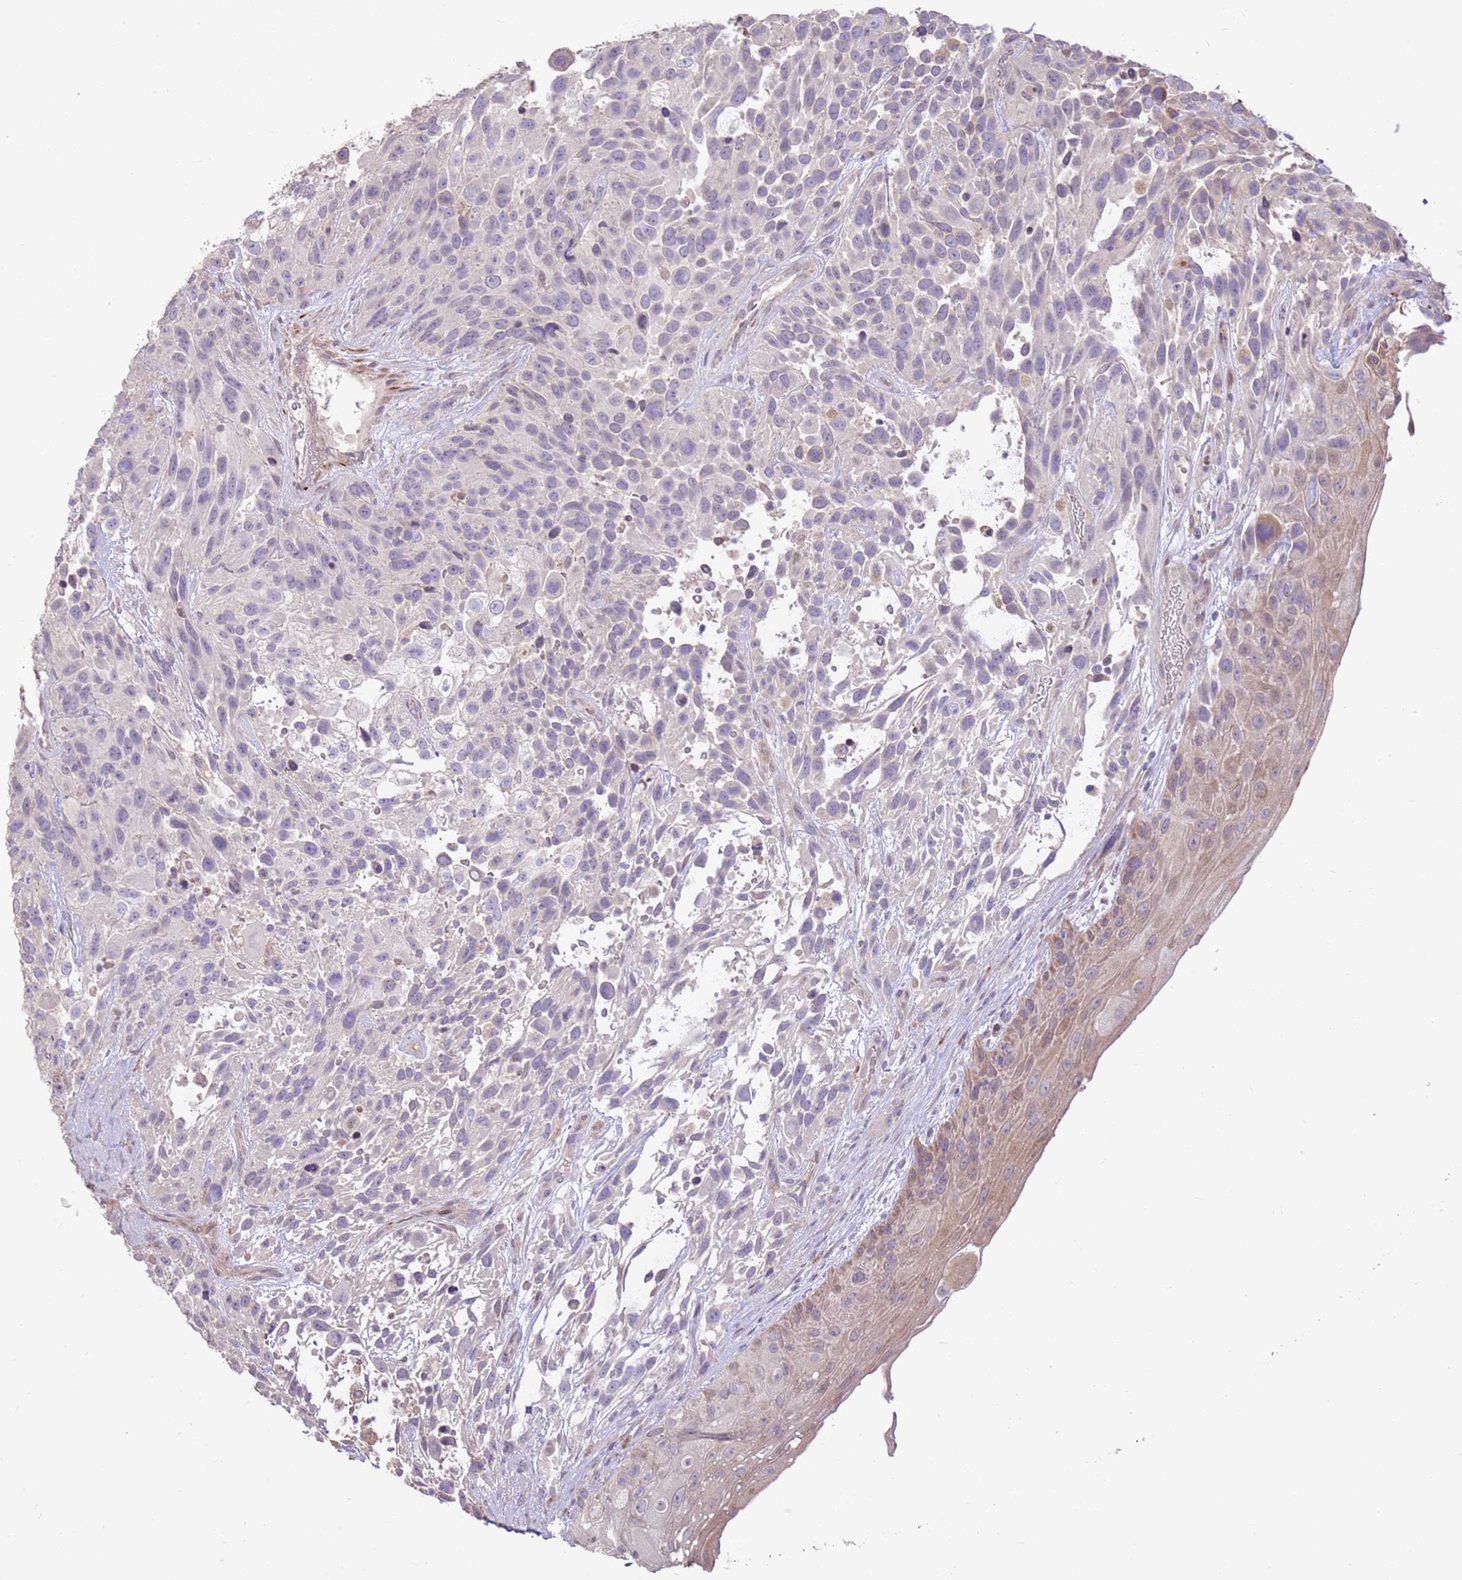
{"staining": {"intensity": "negative", "quantity": "none", "location": "none"}, "tissue": "urothelial cancer", "cell_type": "Tumor cells", "image_type": "cancer", "snomed": [{"axis": "morphology", "description": "Urothelial carcinoma, High grade"}, {"axis": "topography", "description": "Urinary bladder"}], "caption": "There is no significant expression in tumor cells of urothelial carcinoma (high-grade). Brightfield microscopy of immunohistochemistry (IHC) stained with DAB (brown) and hematoxylin (blue), captured at high magnification.", "gene": "LGI4", "patient": {"sex": "female", "age": 70}}